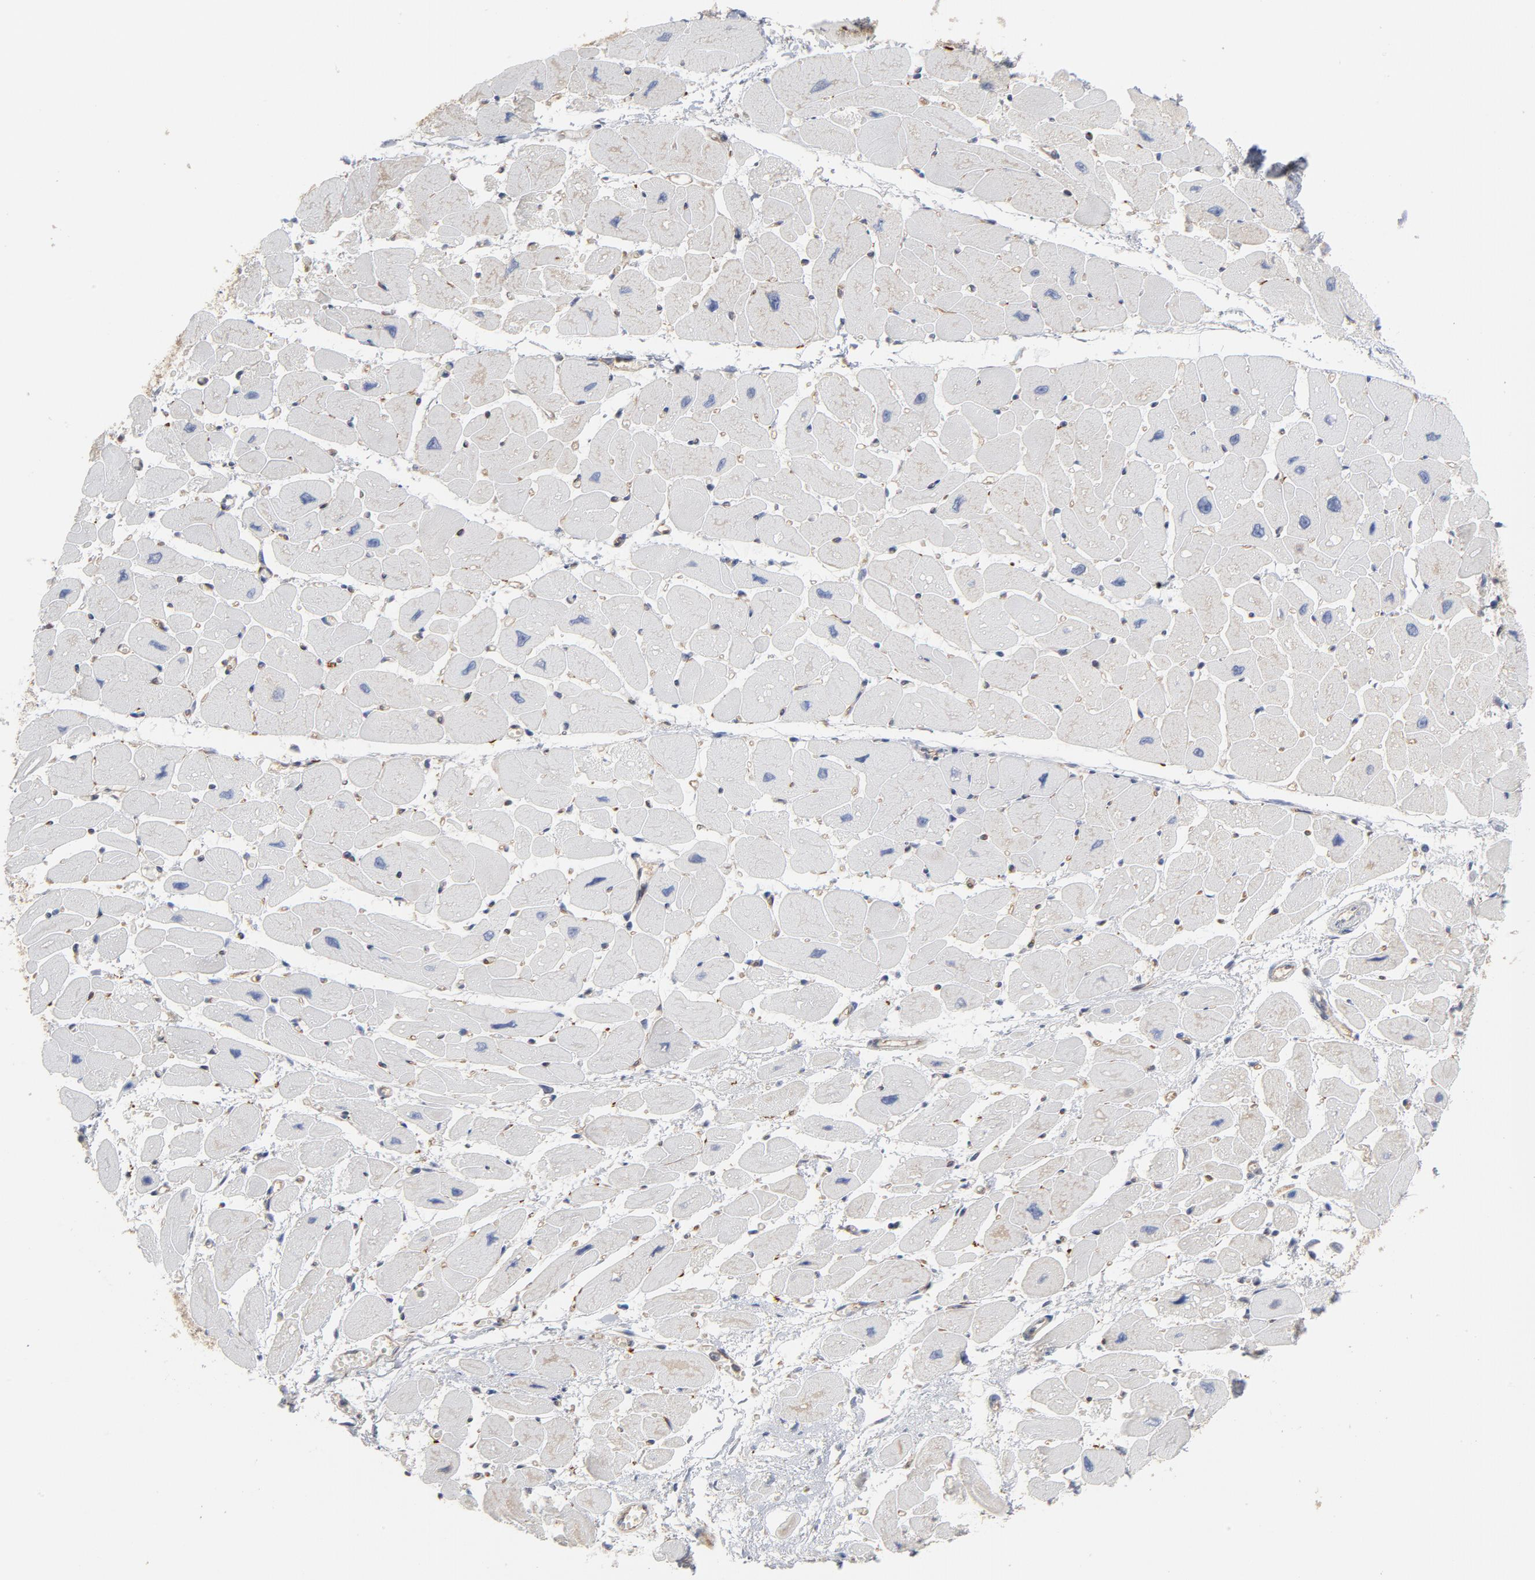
{"staining": {"intensity": "negative", "quantity": "none", "location": "none"}, "tissue": "heart muscle", "cell_type": "Cardiomyocytes", "image_type": "normal", "snomed": [{"axis": "morphology", "description": "Normal tissue, NOS"}, {"axis": "topography", "description": "Heart"}], "caption": "IHC image of unremarkable heart muscle stained for a protein (brown), which shows no staining in cardiomyocytes. (Brightfield microscopy of DAB IHC at high magnification).", "gene": "OXA1L", "patient": {"sex": "female", "age": 54}}